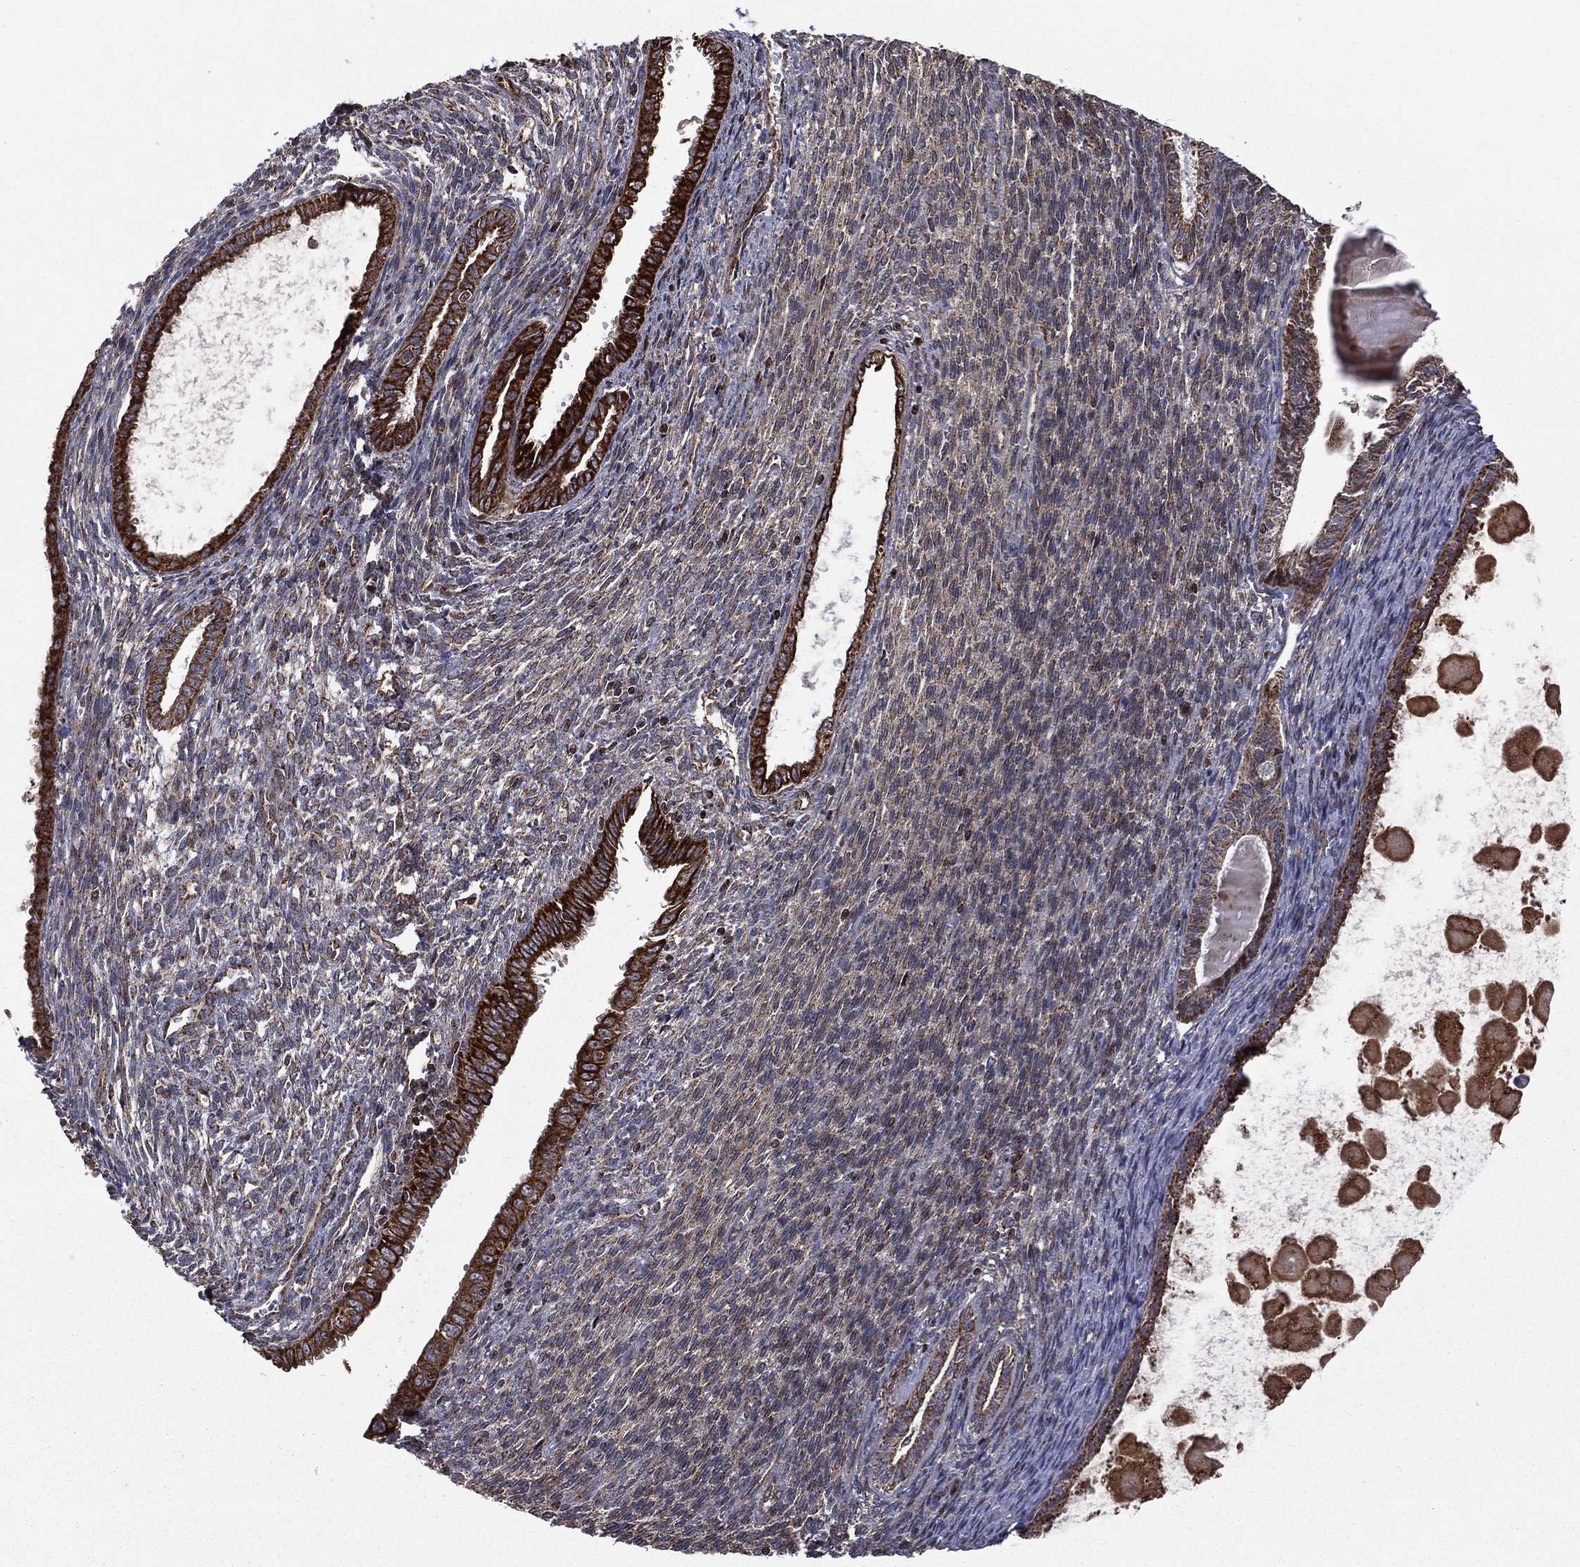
{"staining": {"intensity": "strong", "quantity": ">75%", "location": "cytoplasmic/membranous"}, "tissue": "endometrial cancer", "cell_type": "Tumor cells", "image_type": "cancer", "snomed": [{"axis": "morphology", "description": "Adenocarcinoma, NOS"}, {"axis": "topography", "description": "Endometrium"}], "caption": "Protein analysis of endometrial cancer tissue demonstrates strong cytoplasmic/membranous staining in about >75% of tumor cells.", "gene": "GIMAP6", "patient": {"sex": "female", "age": 86}}